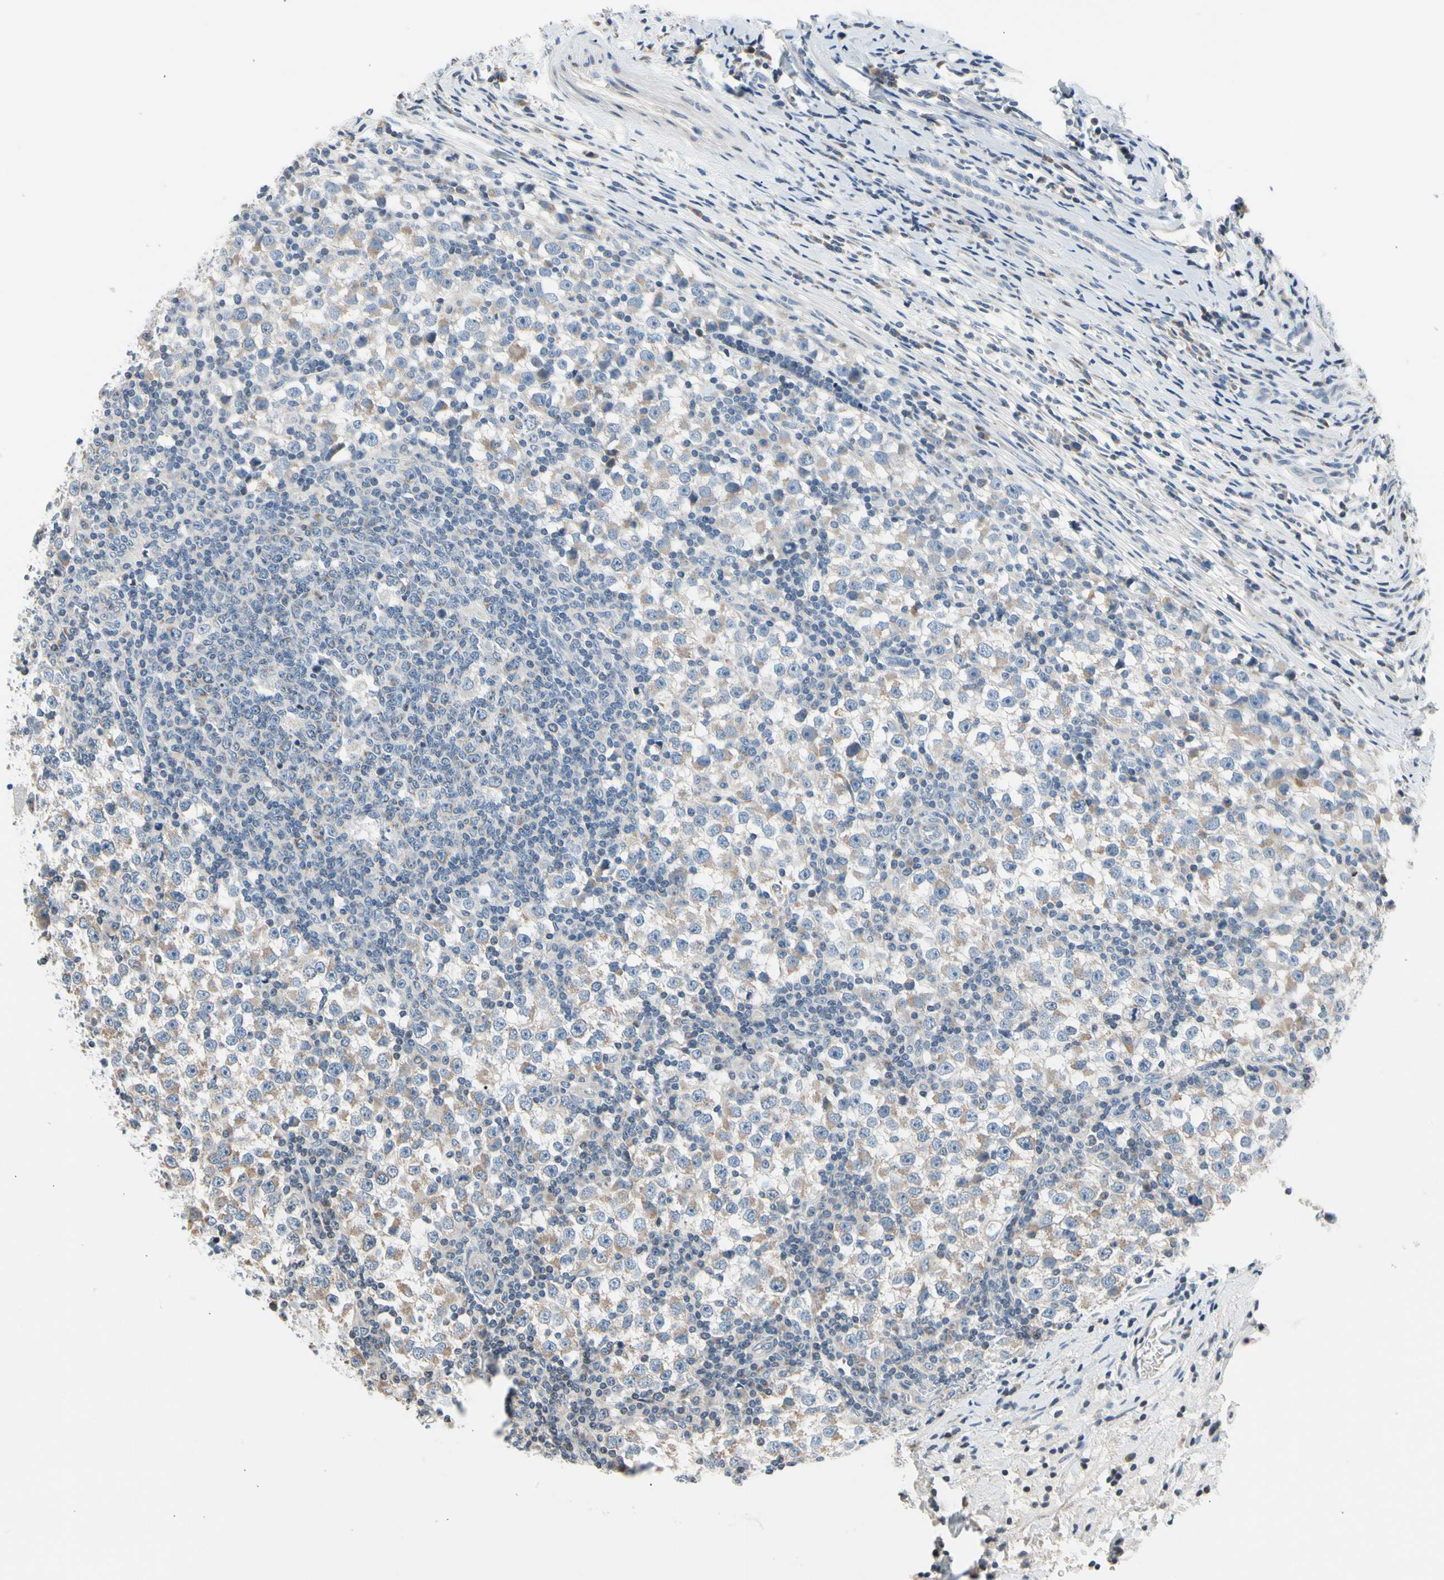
{"staining": {"intensity": "weak", "quantity": "25%-75%", "location": "cytoplasmic/membranous"}, "tissue": "testis cancer", "cell_type": "Tumor cells", "image_type": "cancer", "snomed": [{"axis": "morphology", "description": "Seminoma, NOS"}, {"axis": "topography", "description": "Testis"}], "caption": "IHC image of neoplastic tissue: human testis seminoma stained using immunohistochemistry reveals low levels of weak protein expression localized specifically in the cytoplasmic/membranous of tumor cells, appearing as a cytoplasmic/membranous brown color.", "gene": "SOX30", "patient": {"sex": "male", "age": 65}}